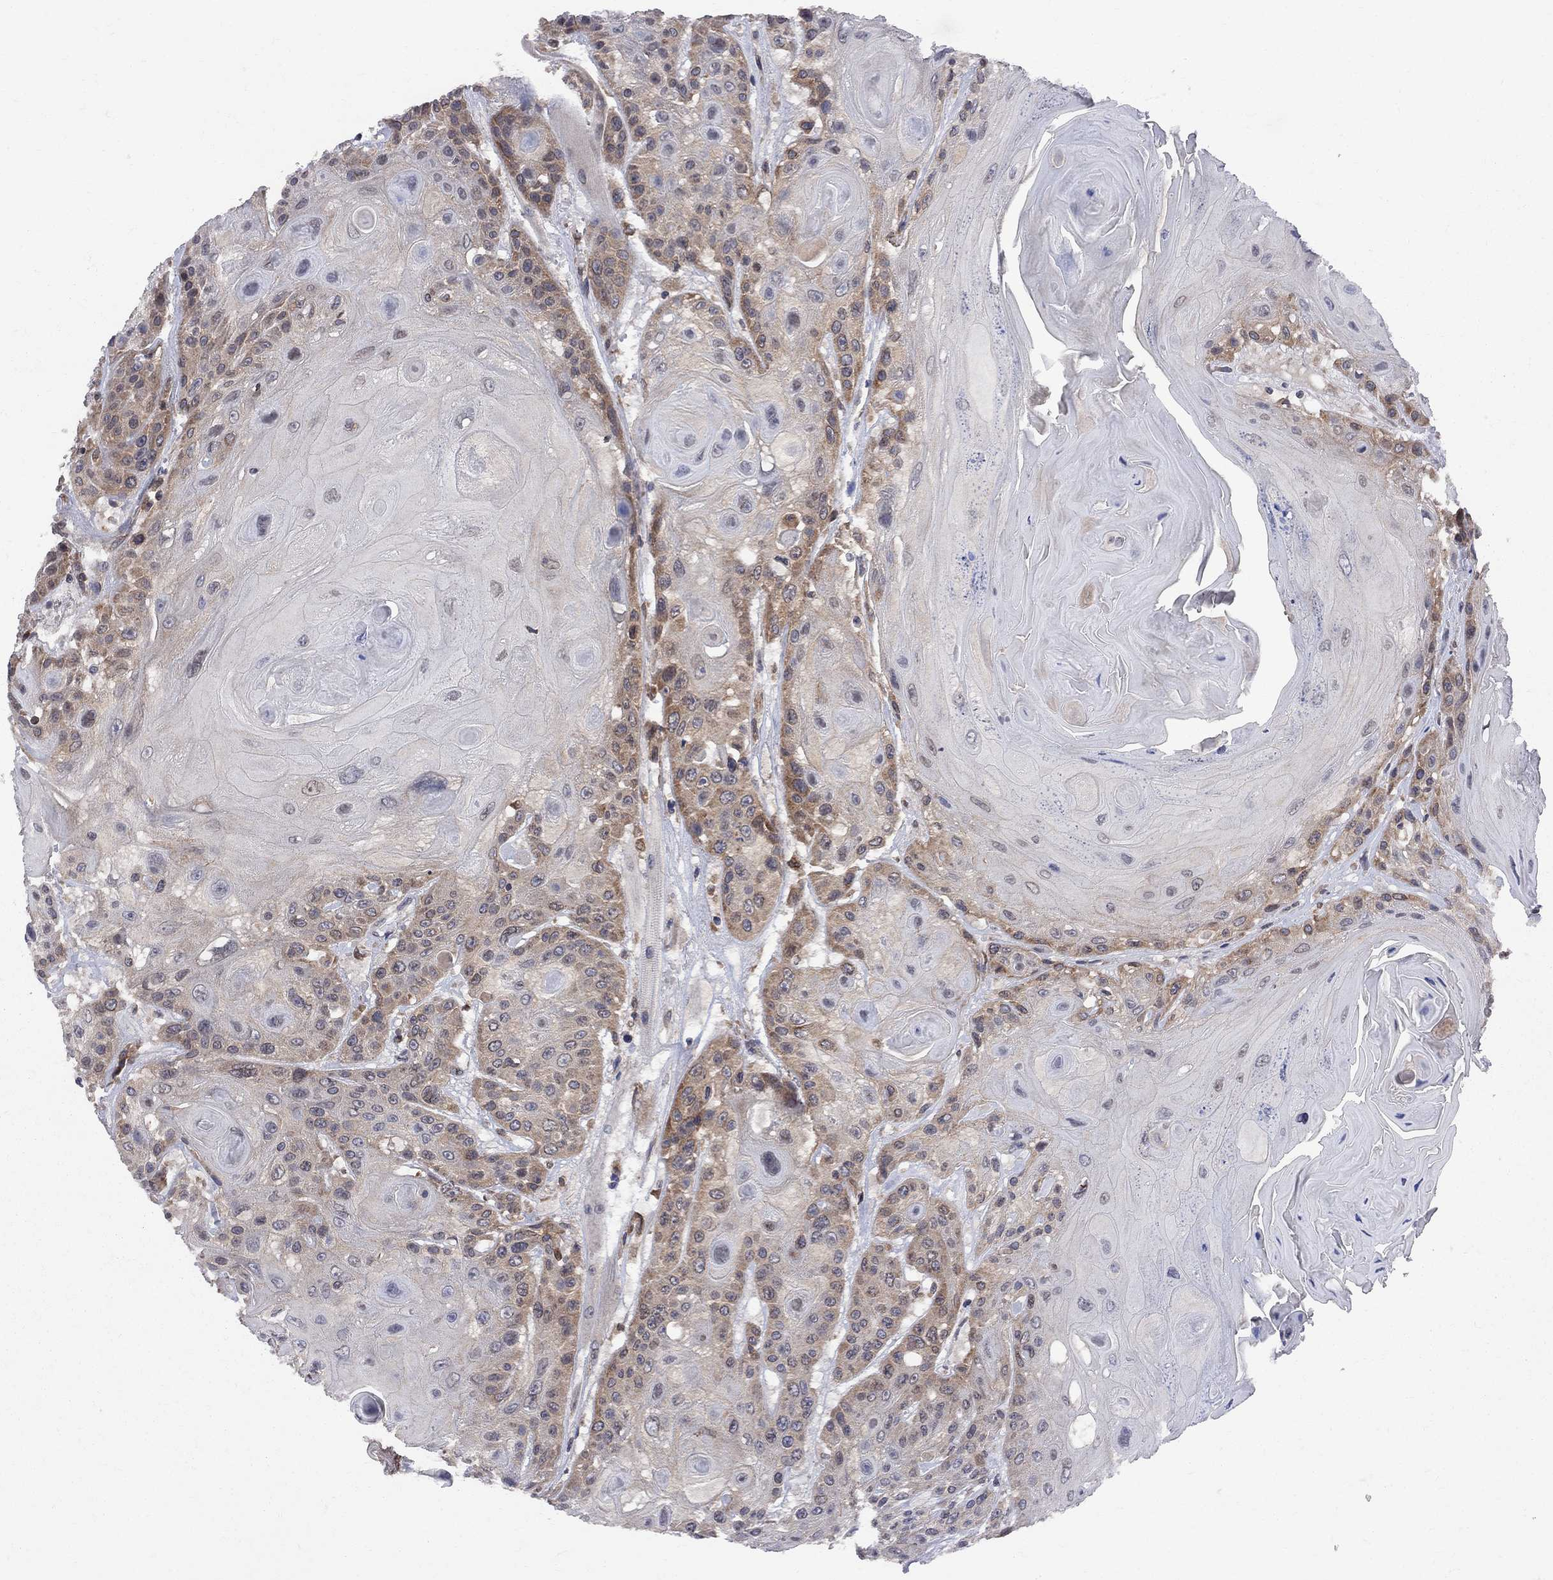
{"staining": {"intensity": "moderate", "quantity": "25%-75%", "location": "cytoplasmic/membranous"}, "tissue": "head and neck cancer", "cell_type": "Tumor cells", "image_type": "cancer", "snomed": [{"axis": "morphology", "description": "Squamous cell carcinoma, NOS"}, {"axis": "topography", "description": "Head-Neck"}], "caption": "Protein staining of squamous cell carcinoma (head and neck) tissue displays moderate cytoplasmic/membranous positivity in approximately 25%-75% of tumor cells. The staining is performed using DAB brown chromogen to label protein expression. The nuclei are counter-stained blue using hematoxylin.", "gene": "CNOT11", "patient": {"sex": "female", "age": 59}}